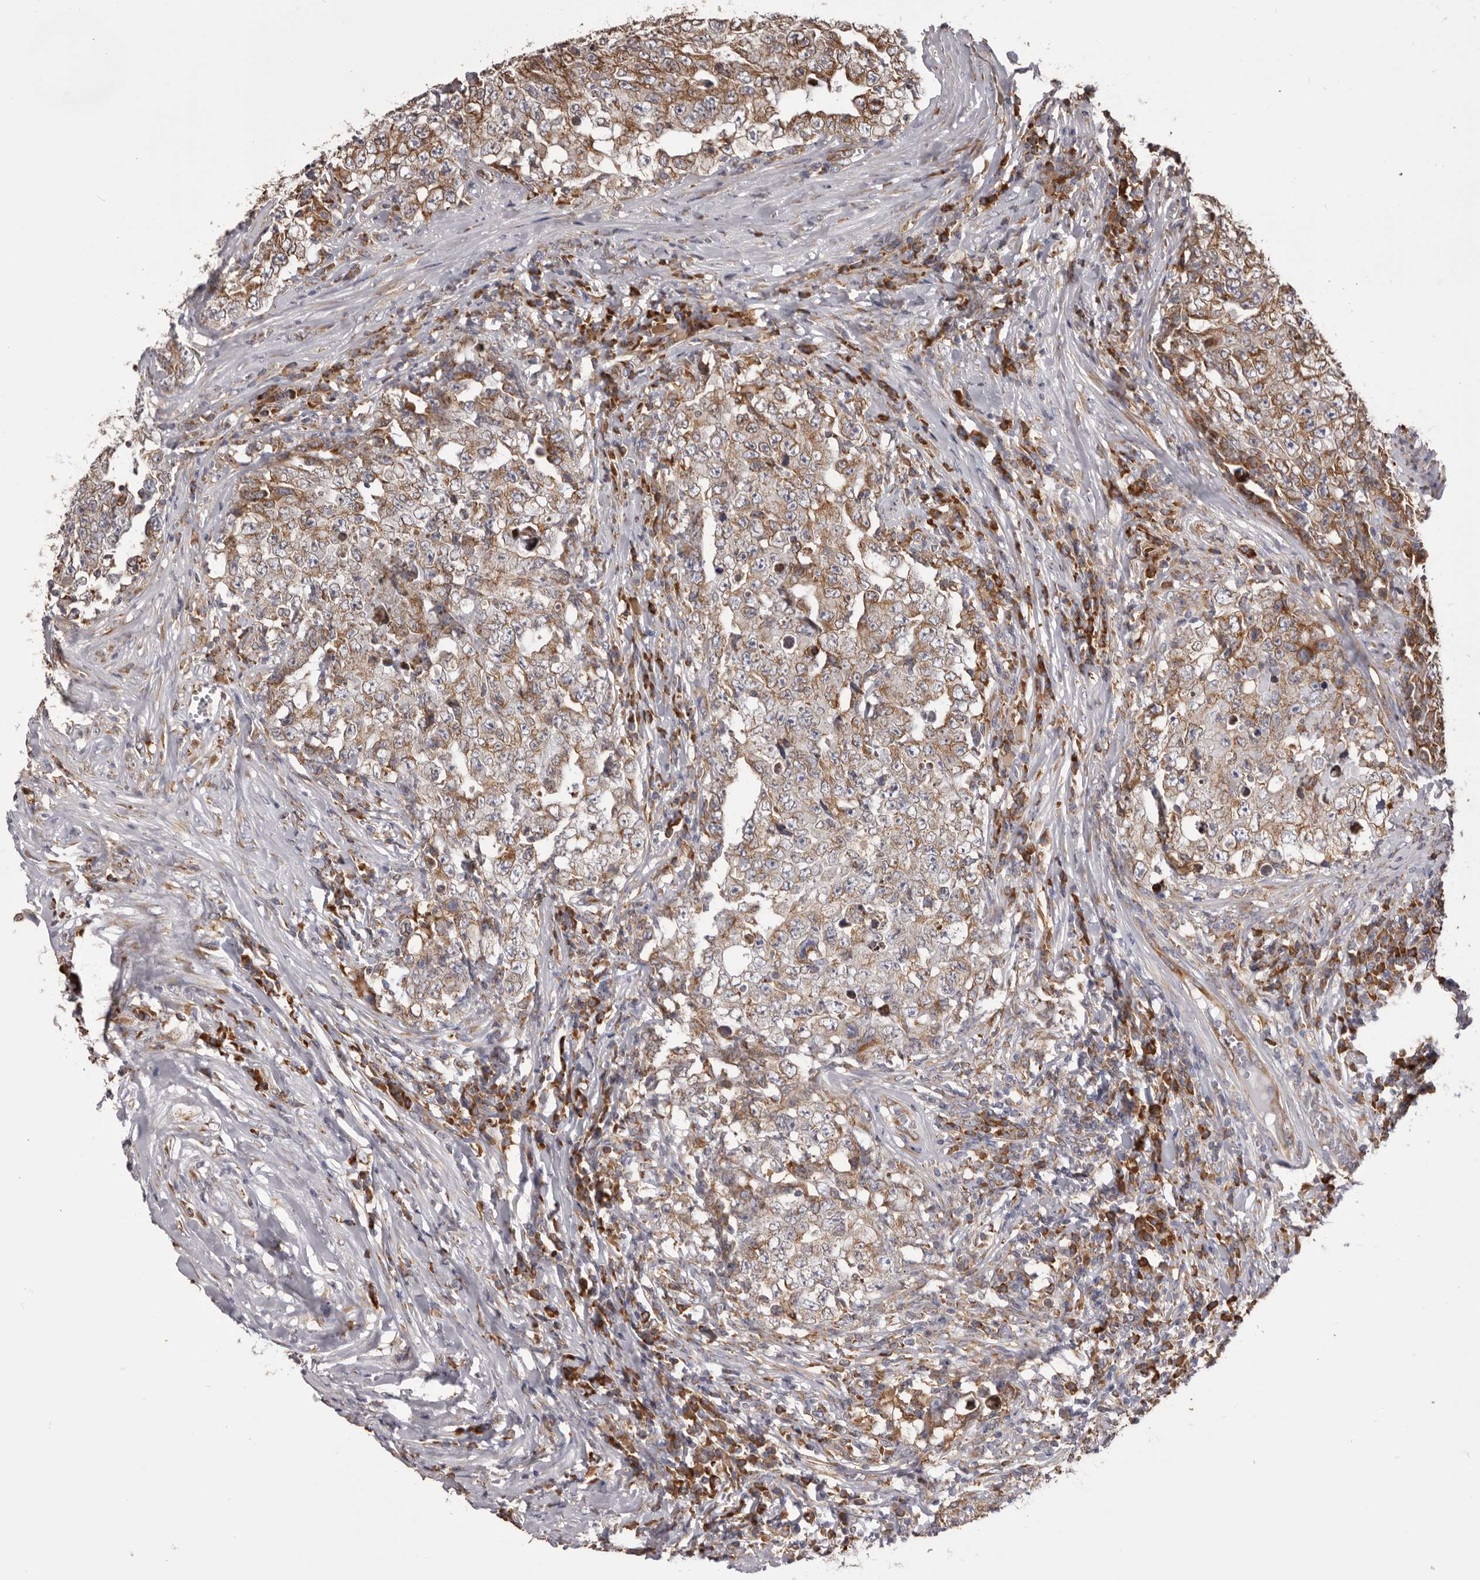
{"staining": {"intensity": "moderate", "quantity": ">75%", "location": "cytoplasmic/membranous"}, "tissue": "testis cancer", "cell_type": "Tumor cells", "image_type": "cancer", "snomed": [{"axis": "morphology", "description": "Carcinoma, Embryonal, NOS"}, {"axis": "topography", "description": "Testis"}], "caption": "The image exhibits staining of testis embryonal carcinoma, revealing moderate cytoplasmic/membranous protein positivity (brown color) within tumor cells.", "gene": "QRSL1", "patient": {"sex": "male", "age": 26}}